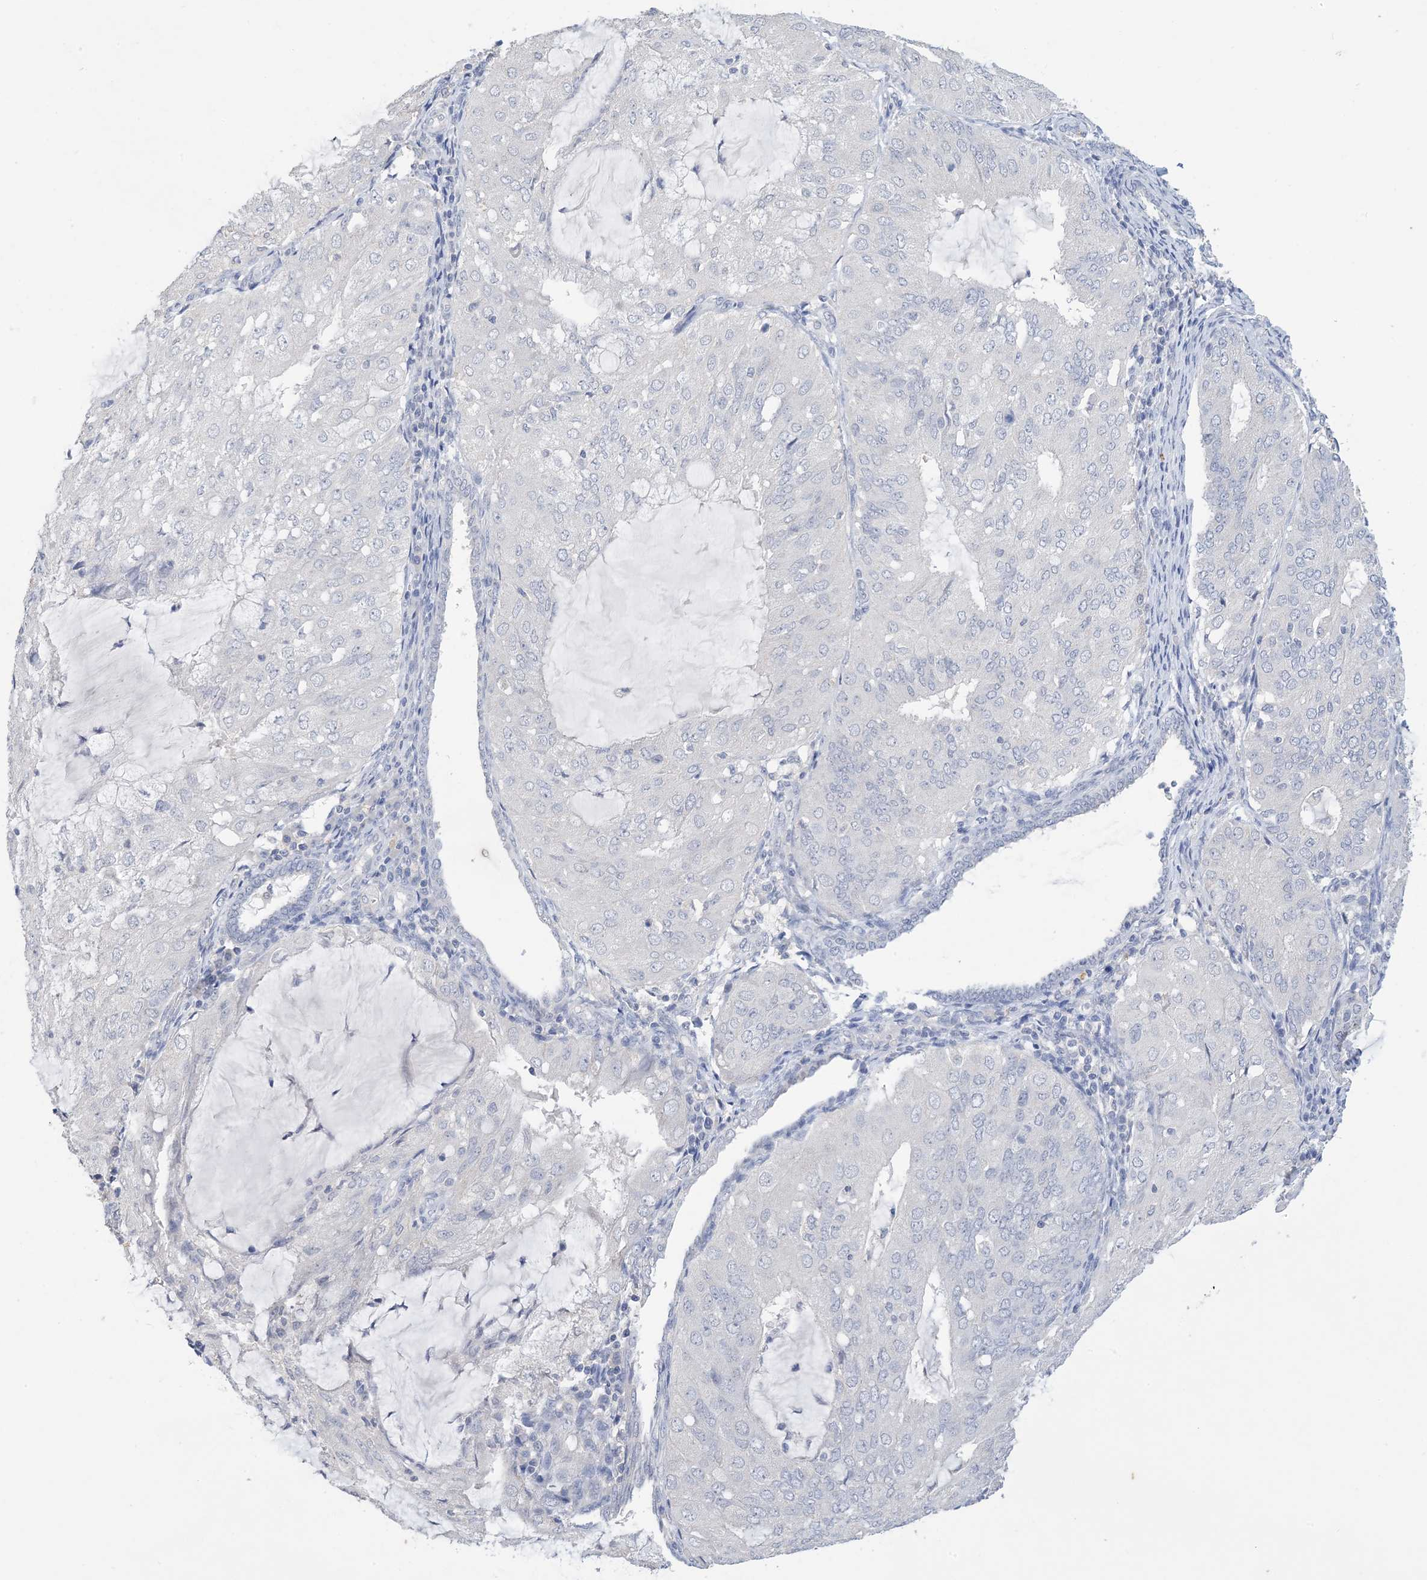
{"staining": {"intensity": "negative", "quantity": "none", "location": "none"}, "tissue": "endometrial cancer", "cell_type": "Tumor cells", "image_type": "cancer", "snomed": [{"axis": "morphology", "description": "Adenocarcinoma, NOS"}, {"axis": "topography", "description": "Endometrium"}], "caption": "This is a histopathology image of IHC staining of endometrial cancer (adenocarcinoma), which shows no staining in tumor cells. (Immunohistochemistry, brightfield microscopy, high magnification).", "gene": "DSC3", "patient": {"sex": "female", "age": 81}}